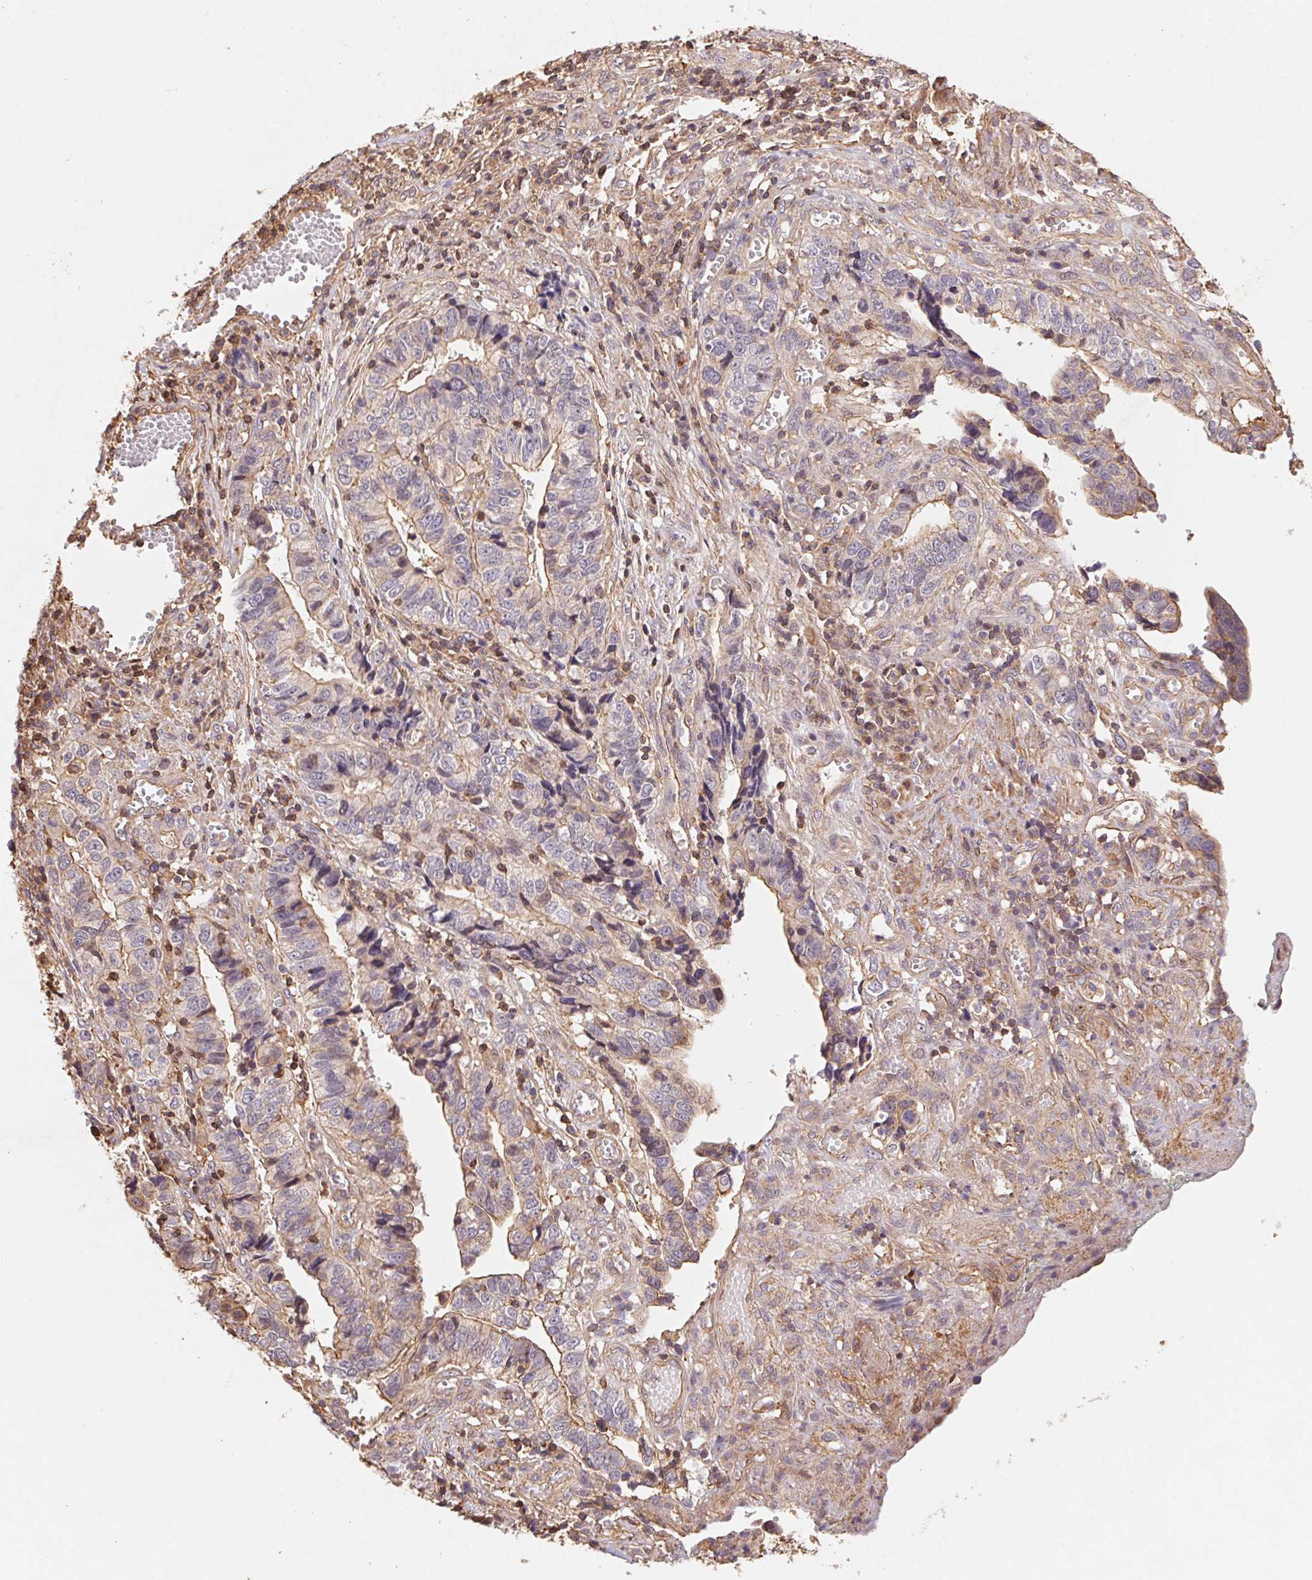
{"staining": {"intensity": "weak", "quantity": "25%-75%", "location": "cytoplasmic/membranous"}, "tissue": "stomach cancer", "cell_type": "Tumor cells", "image_type": "cancer", "snomed": [{"axis": "morphology", "description": "Adenocarcinoma, NOS"}, {"axis": "topography", "description": "Stomach, upper"}], "caption": "Immunohistochemical staining of stomach cancer demonstrates low levels of weak cytoplasmic/membranous protein positivity in approximately 25%-75% of tumor cells.", "gene": "ATG10", "patient": {"sex": "female", "age": 67}}